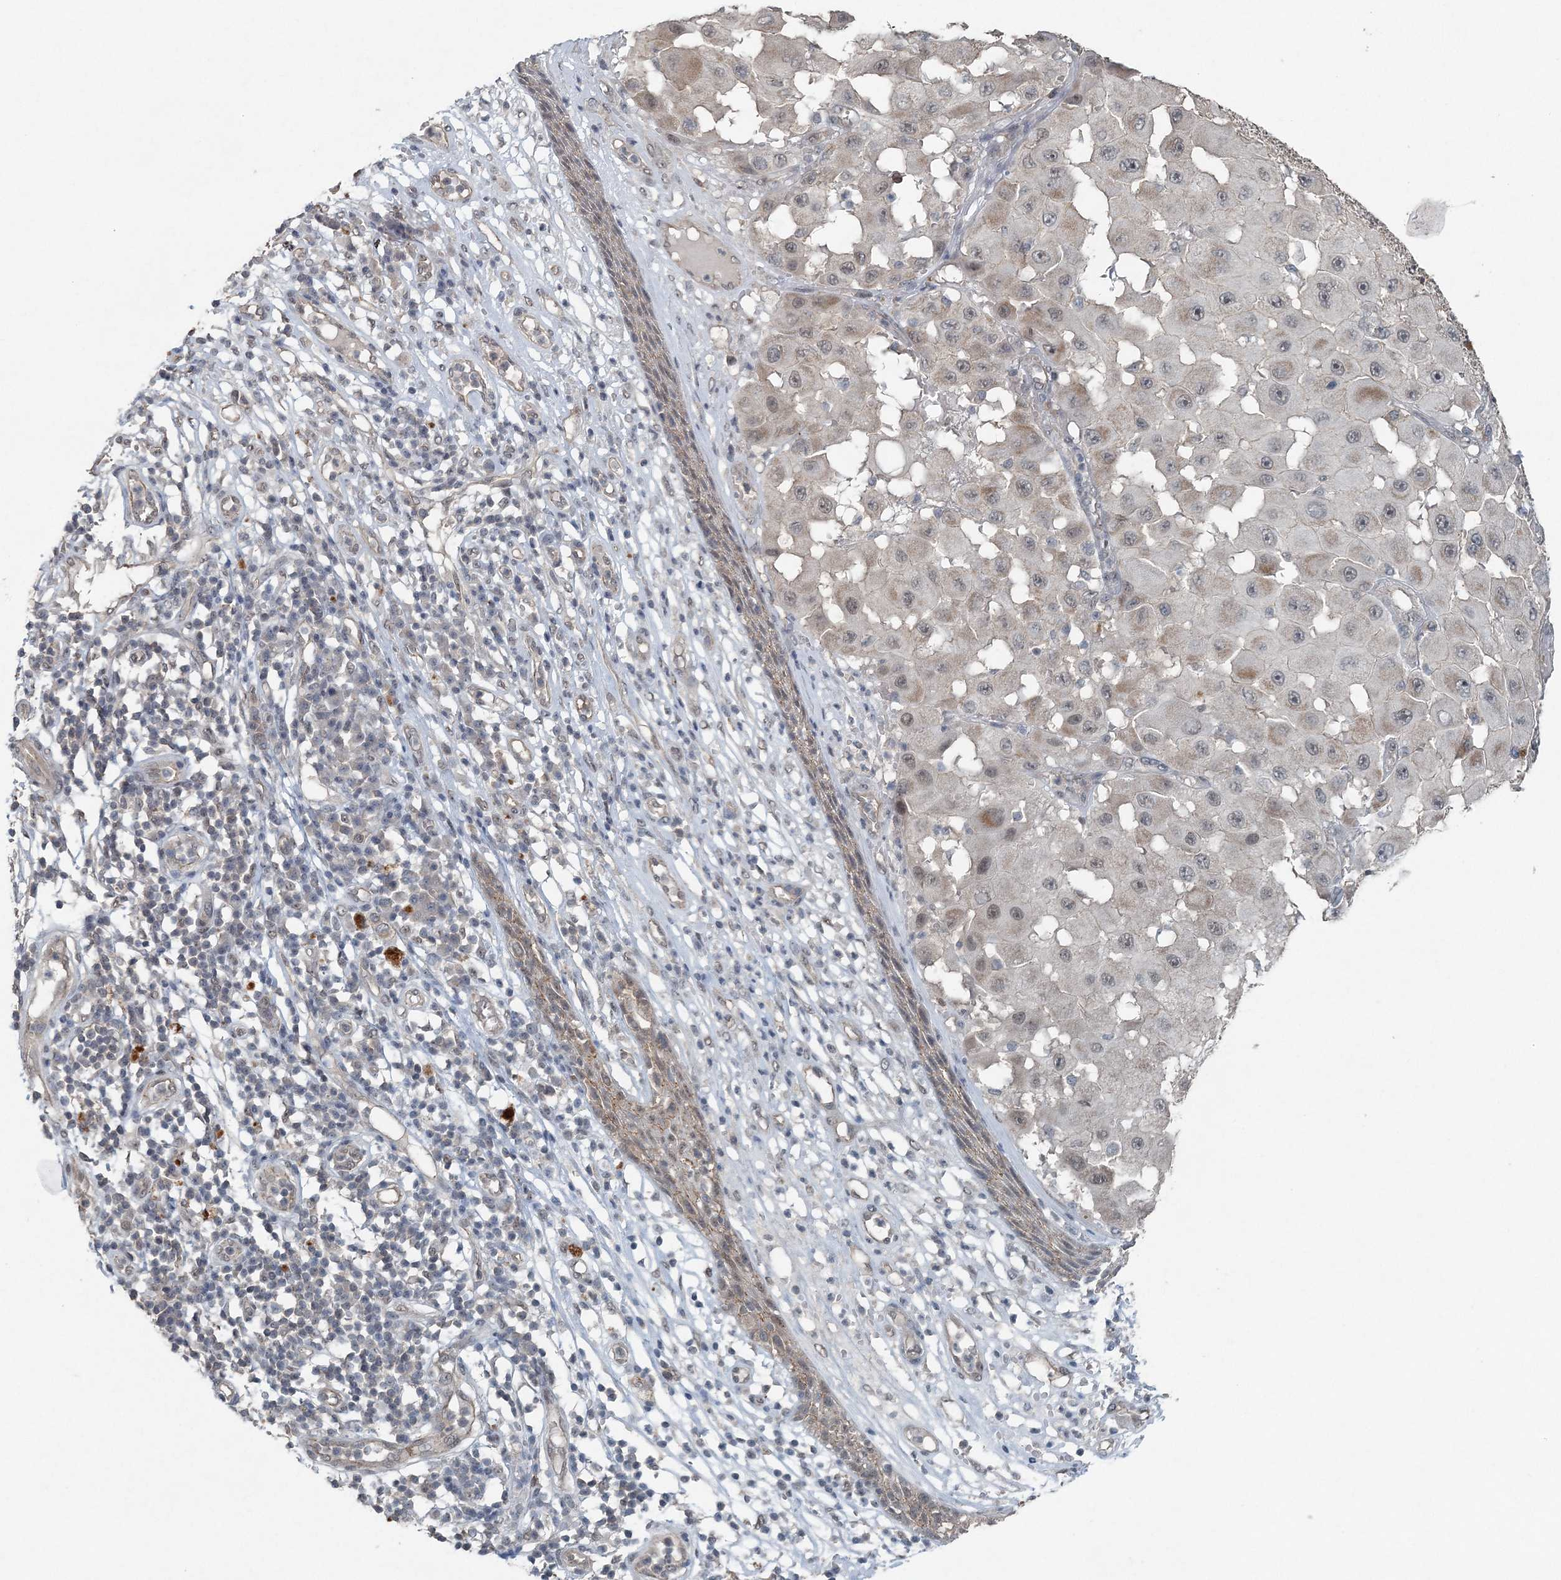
{"staining": {"intensity": "negative", "quantity": "none", "location": "none"}, "tissue": "melanoma", "cell_type": "Tumor cells", "image_type": "cancer", "snomed": [{"axis": "morphology", "description": "Malignant melanoma, NOS"}, {"axis": "topography", "description": "Skin"}], "caption": "Tumor cells are negative for brown protein staining in melanoma. Brightfield microscopy of immunohistochemistry (IHC) stained with DAB (3,3'-diaminobenzidine) (brown) and hematoxylin (blue), captured at high magnification.", "gene": "VSIG2", "patient": {"sex": "female", "age": 81}}